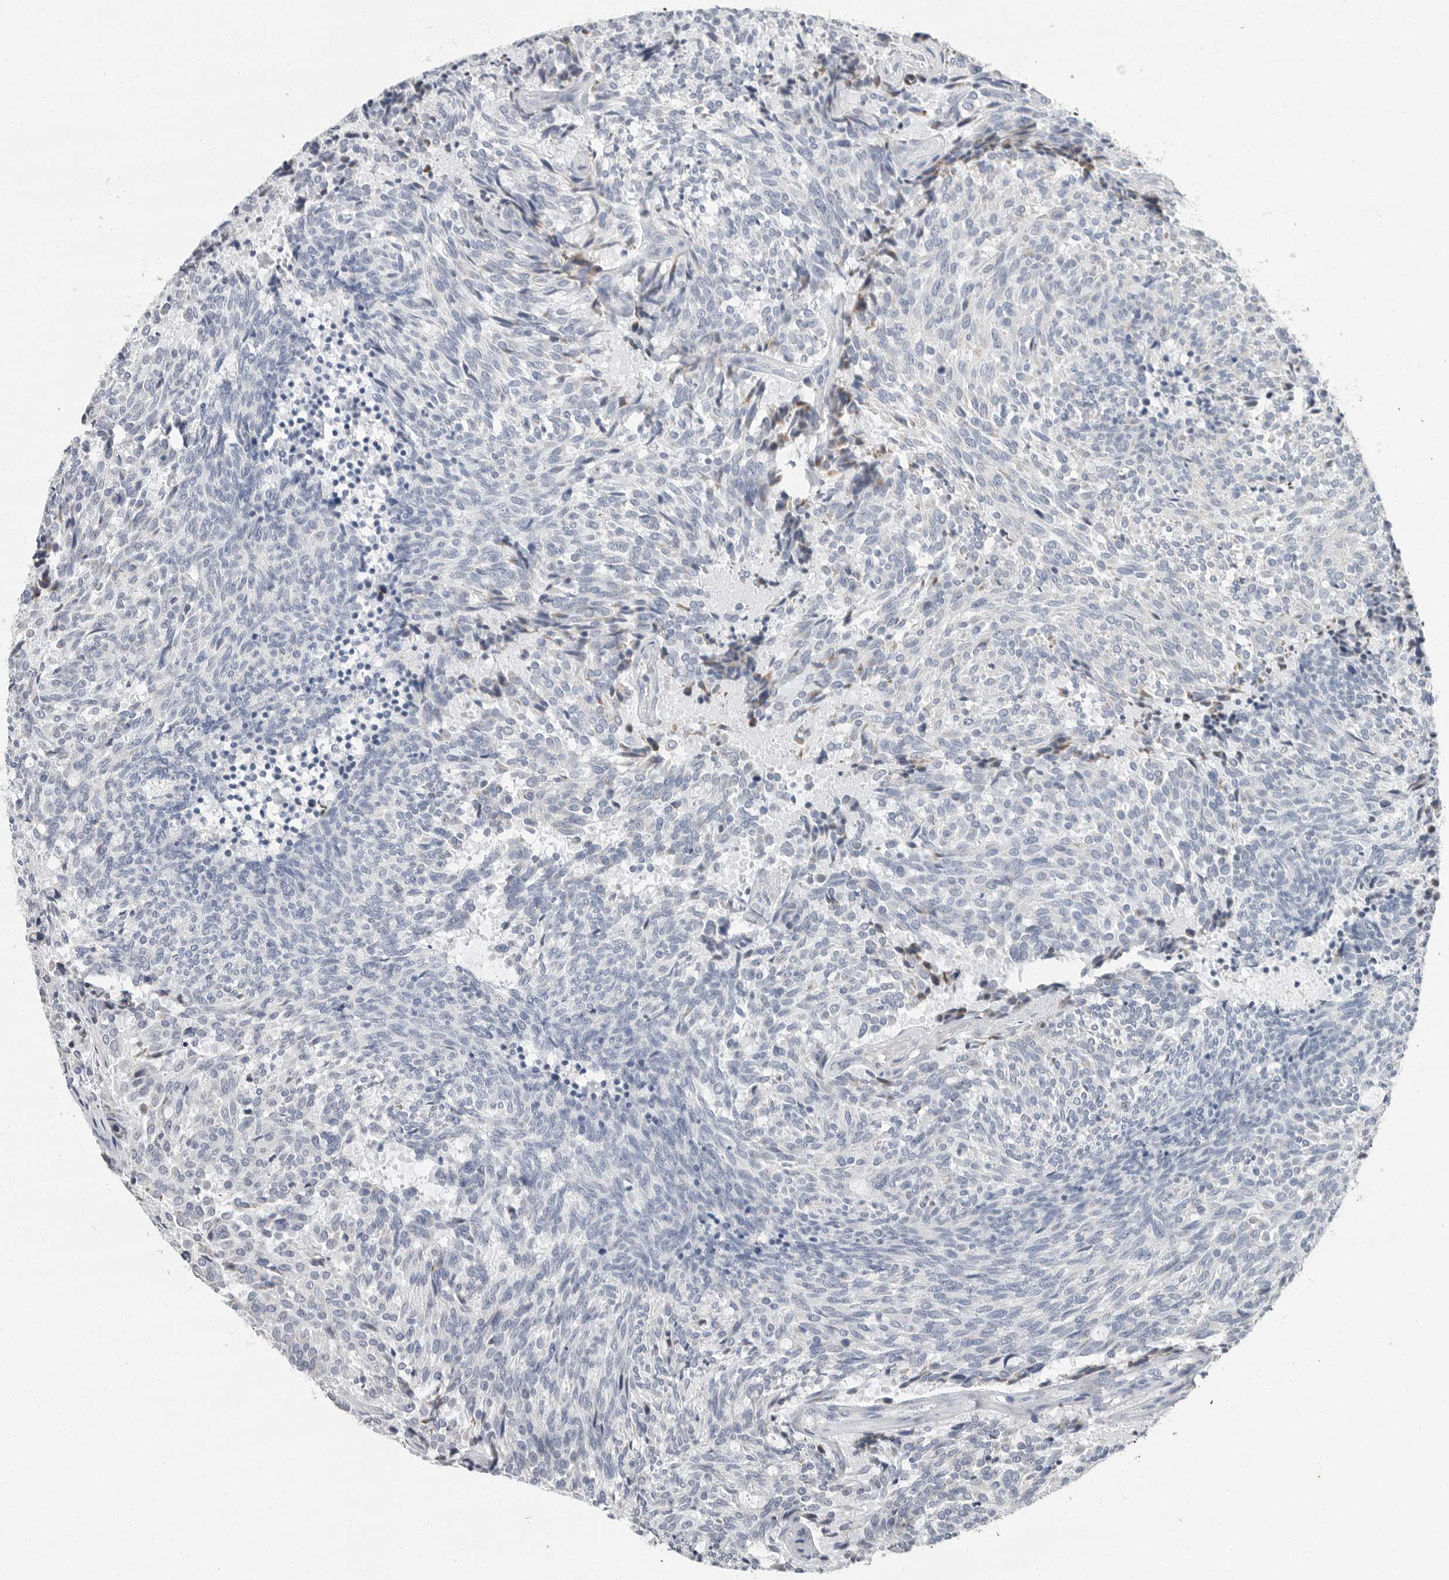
{"staining": {"intensity": "negative", "quantity": "none", "location": "none"}, "tissue": "carcinoid", "cell_type": "Tumor cells", "image_type": "cancer", "snomed": [{"axis": "morphology", "description": "Carcinoid, malignant, NOS"}, {"axis": "topography", "description": "Pancreas"}], "caption": "Immunohistochemistry of malignant carcinoid shows no positivity in tumor cells.", "gene": "PLN", "patient": {"sex": "female", "age": 54}}